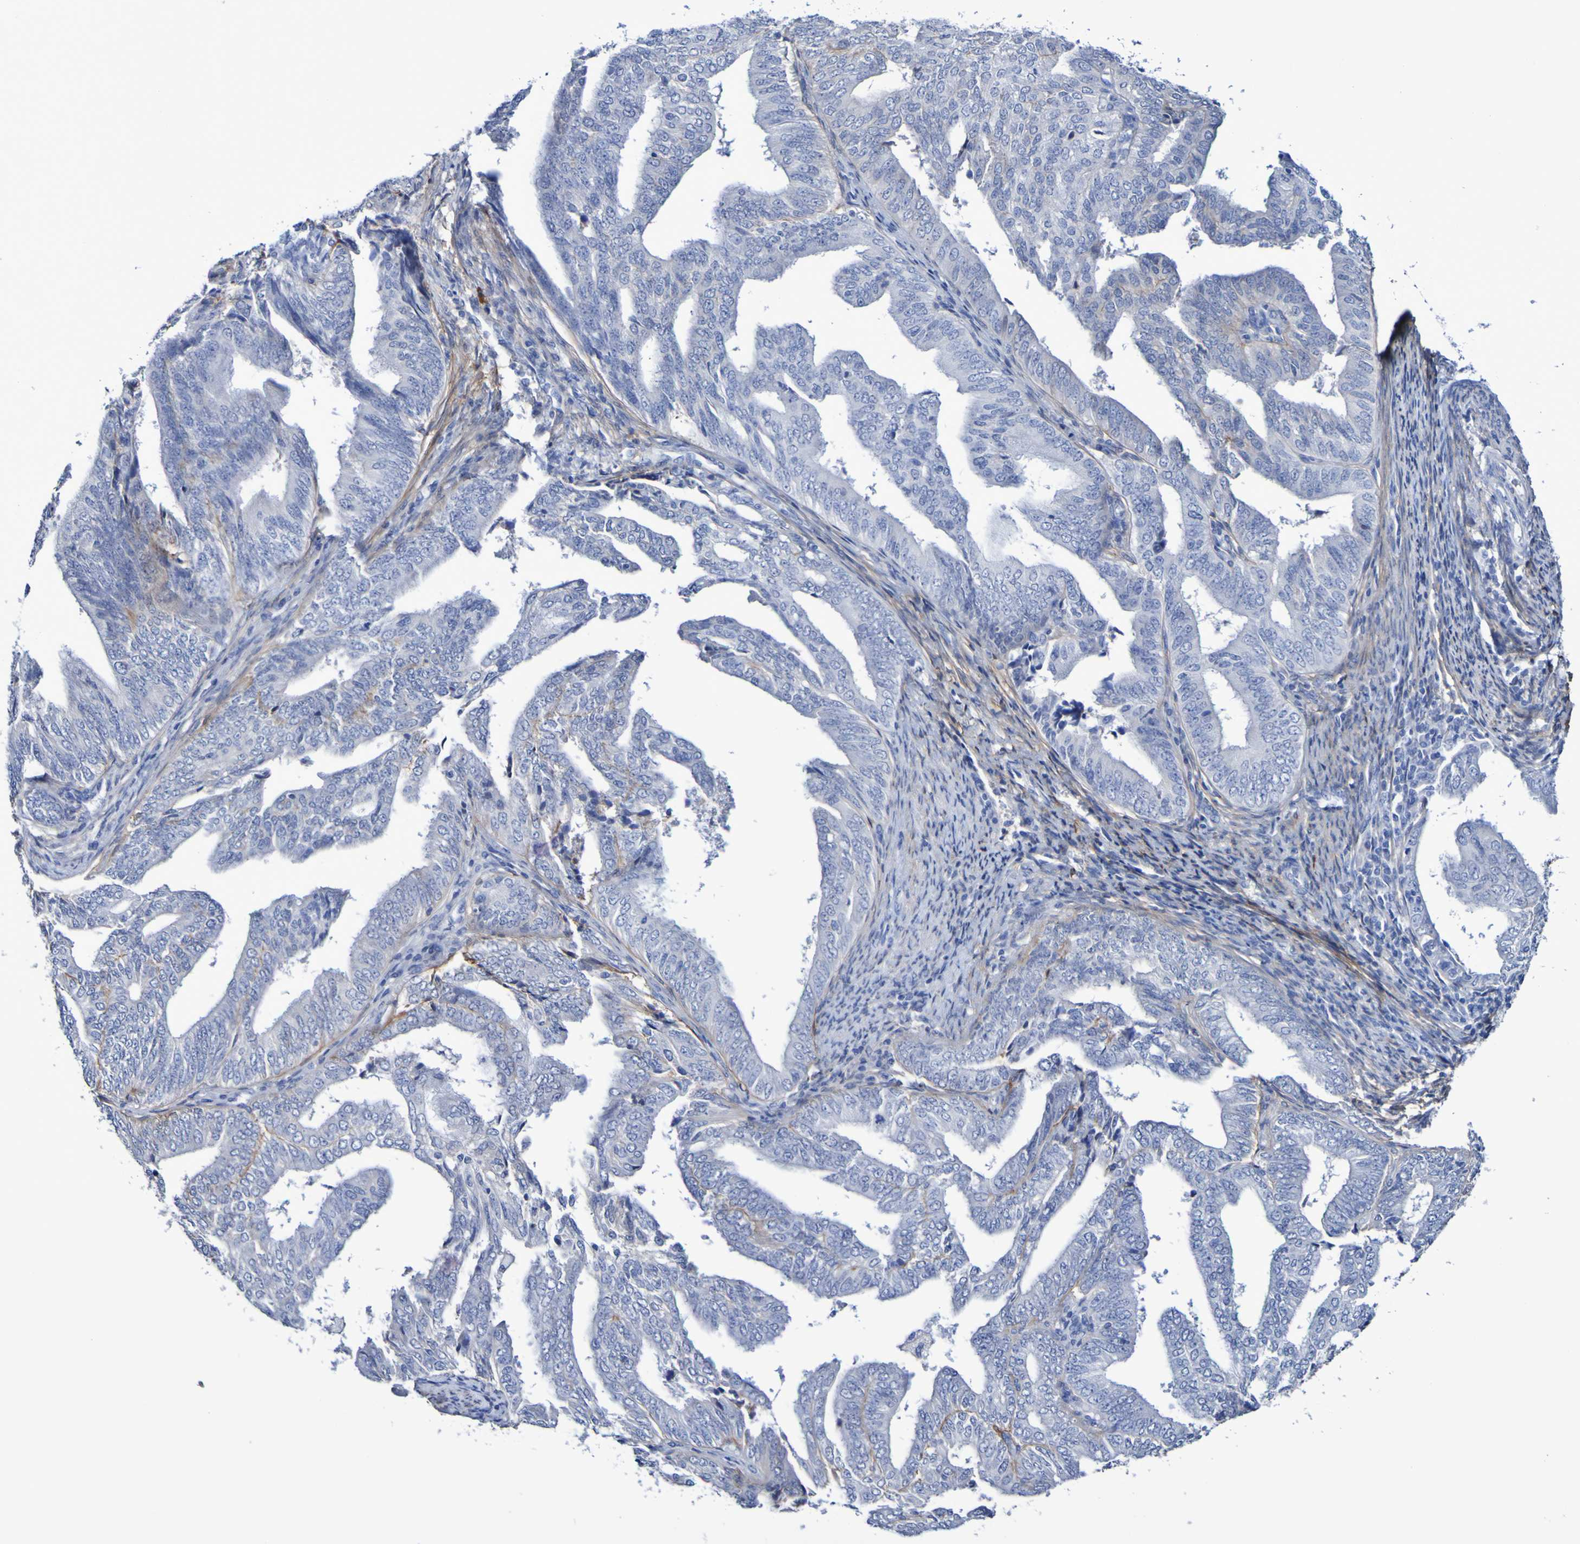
{"staining": {"intensity": "negative", "quantity": "none", "location": "none"}, "tissue": "endometrial cancer", "cell_type": "Tumor cells", "image_type": "cancer", "snomed": [{"axis": "morphology", "description": "Adenocarcinoma, NOS"}, {"axis": "topography", "description": "Endometrium"}], "caption": "This micrograph is of adenocarcinoma (endometrial) stained with immunohistochemistry to label a protein in brown with the nuclei are counter-stained blue. There is no expression in tumor cells. Brightfield microscopy of immunohistochemistry (IHC) stained with DAB (brown) and hematoxylin (blue), captured at high magnification.", "gene": "SGCB", "patient": {"sex": "female", "age": 58}}